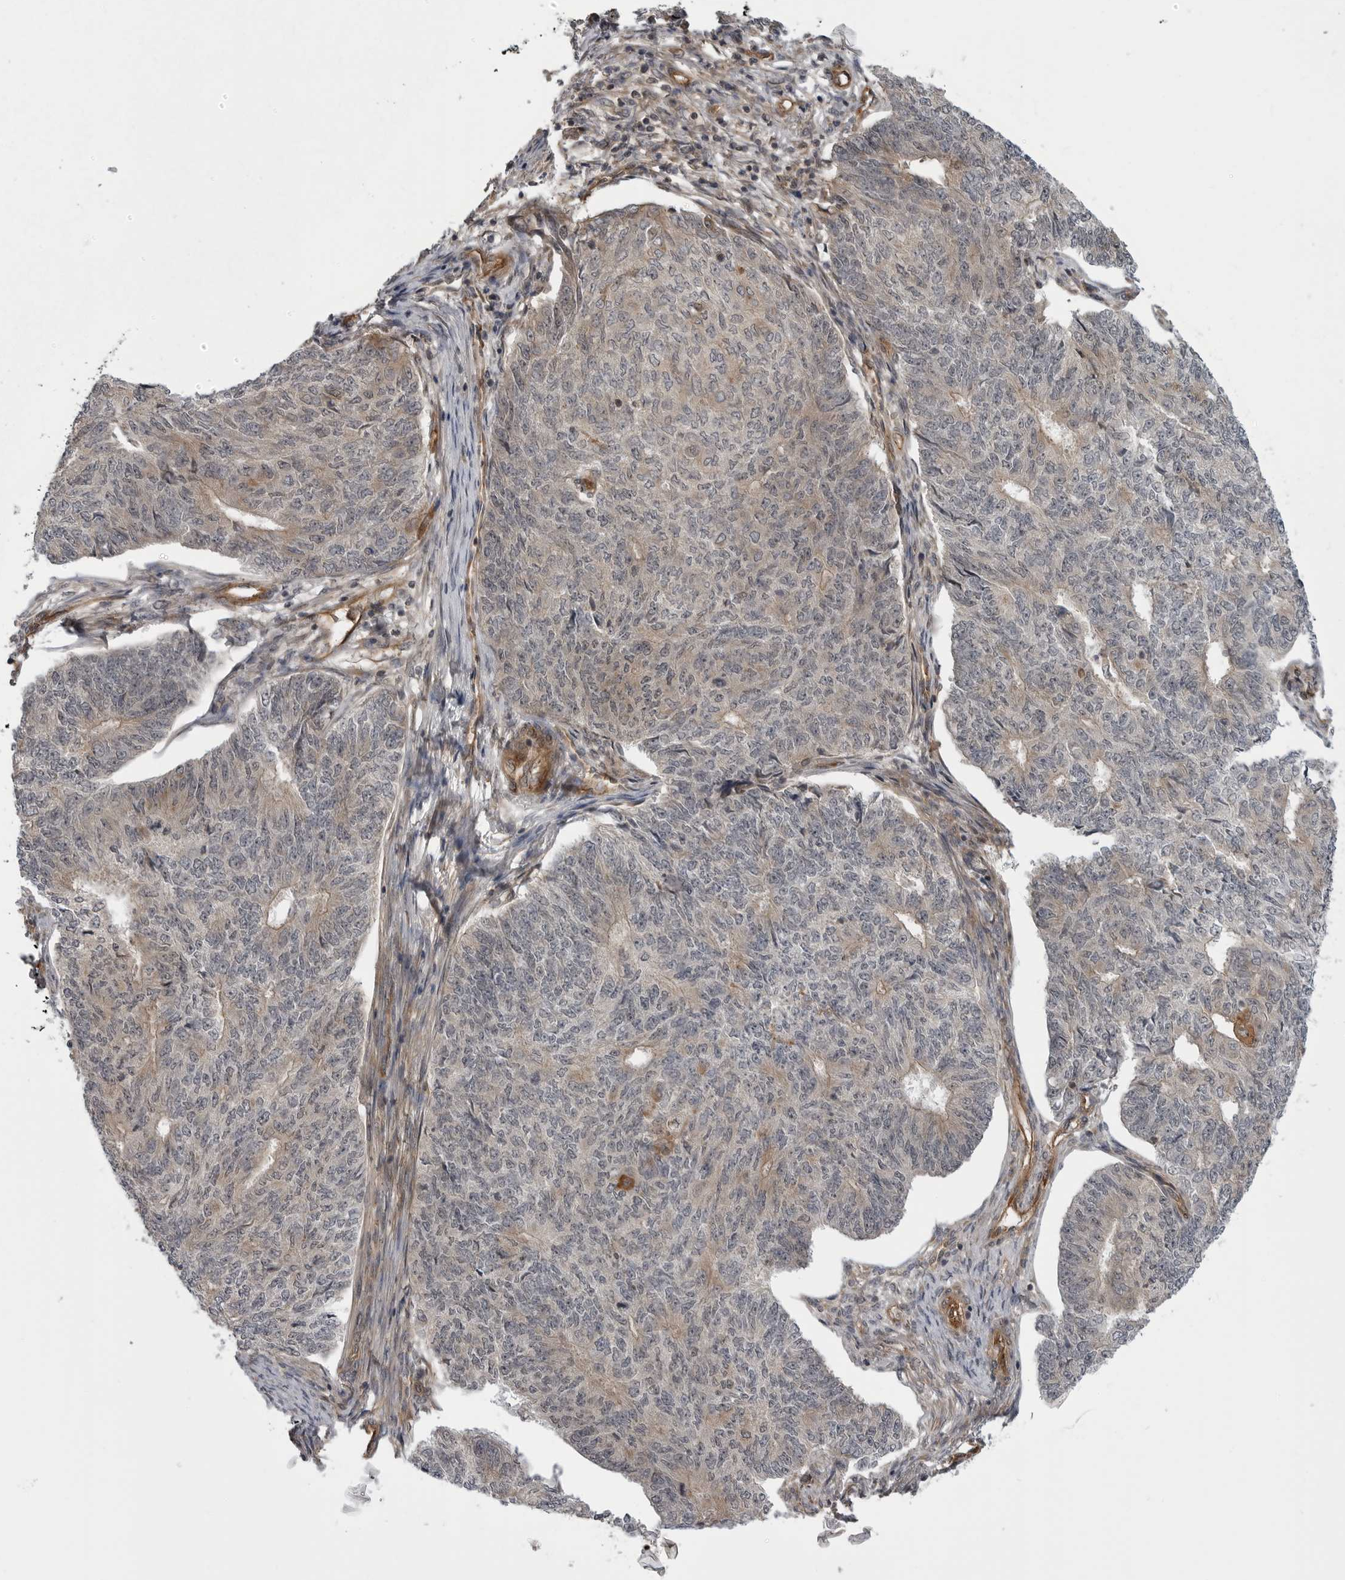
{"staining": {"intensity": "weak", "quantity": "25%-75%", "location": "cytoplasmic/membranous"}, "tissue": "endometrial cancer", "cell_type": "Tumor cells", "image_type": "cancer", "snomed": [{"axis": "morphology", "description": "Adenocarcinoma, NOS"}, {"axis": "topography", "description": "Endometrium"}], "caption": "The immunohistochemical stain highlights weak cytoplasmic/membranous positivity in tumor cells of endometrial cancer (adenocarcinoma) tissue.", "gene": "LRRC45", "patient": {"sex": "female", "age": 32}}